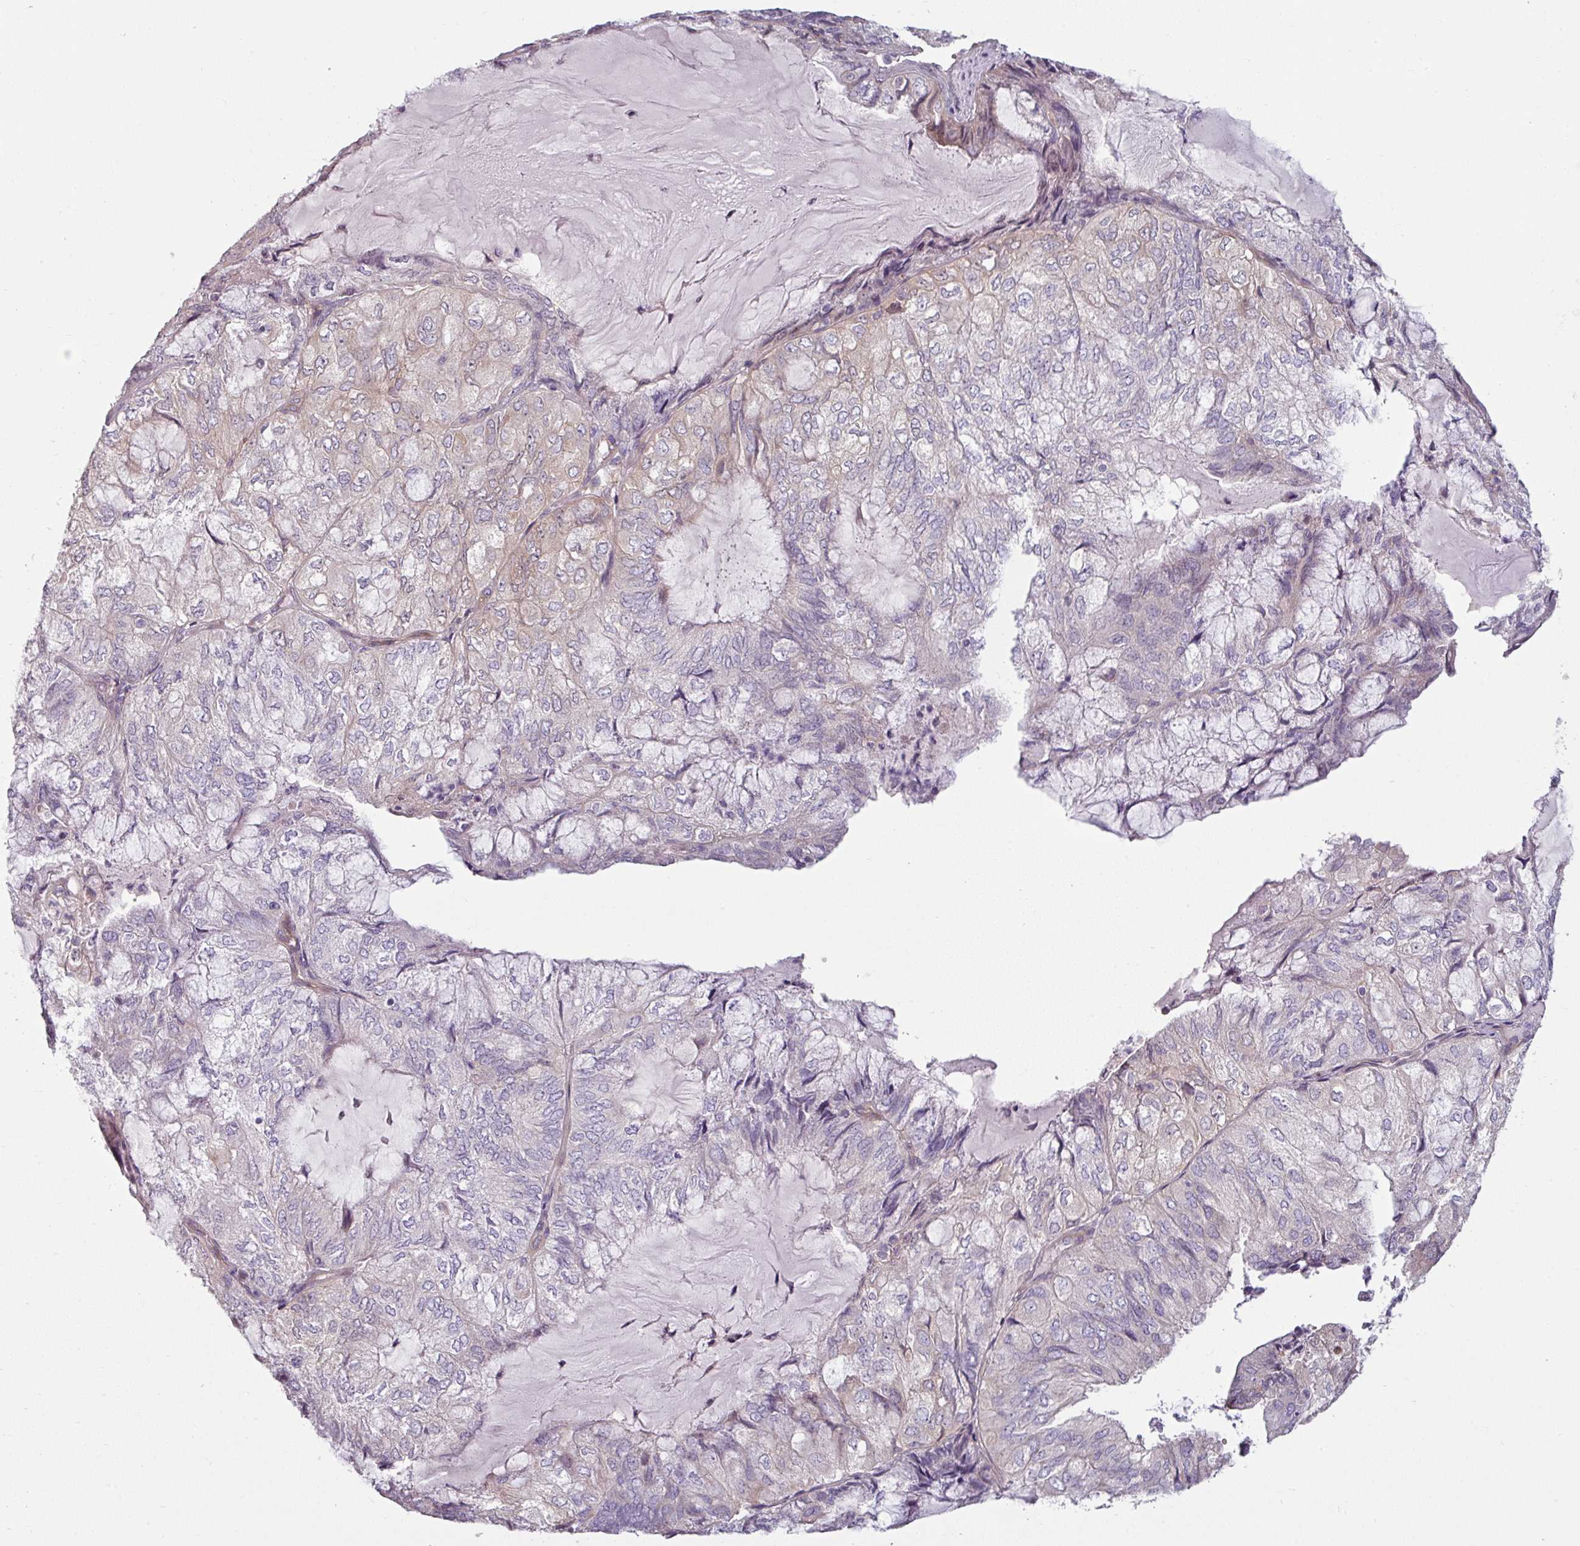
{"staining": {"intensity": "weak", "quantity": "<25%", "location": "cytoplasmic/membranous"}, "tissue": "endometrial cancer", "cell_type": "Tumor cells", "image_type": "cancer", "snomed": [{"axis": "morphology", "description": "Adenocarcinoma, NOS"}, {"axis": "topography", "description": "Endometrium"}], "caption": "Tumor cells are negative for protein expression in human endometrial cancer.", "gene": "MTMR14", "patient": {"sex": "female", "age": 81}}